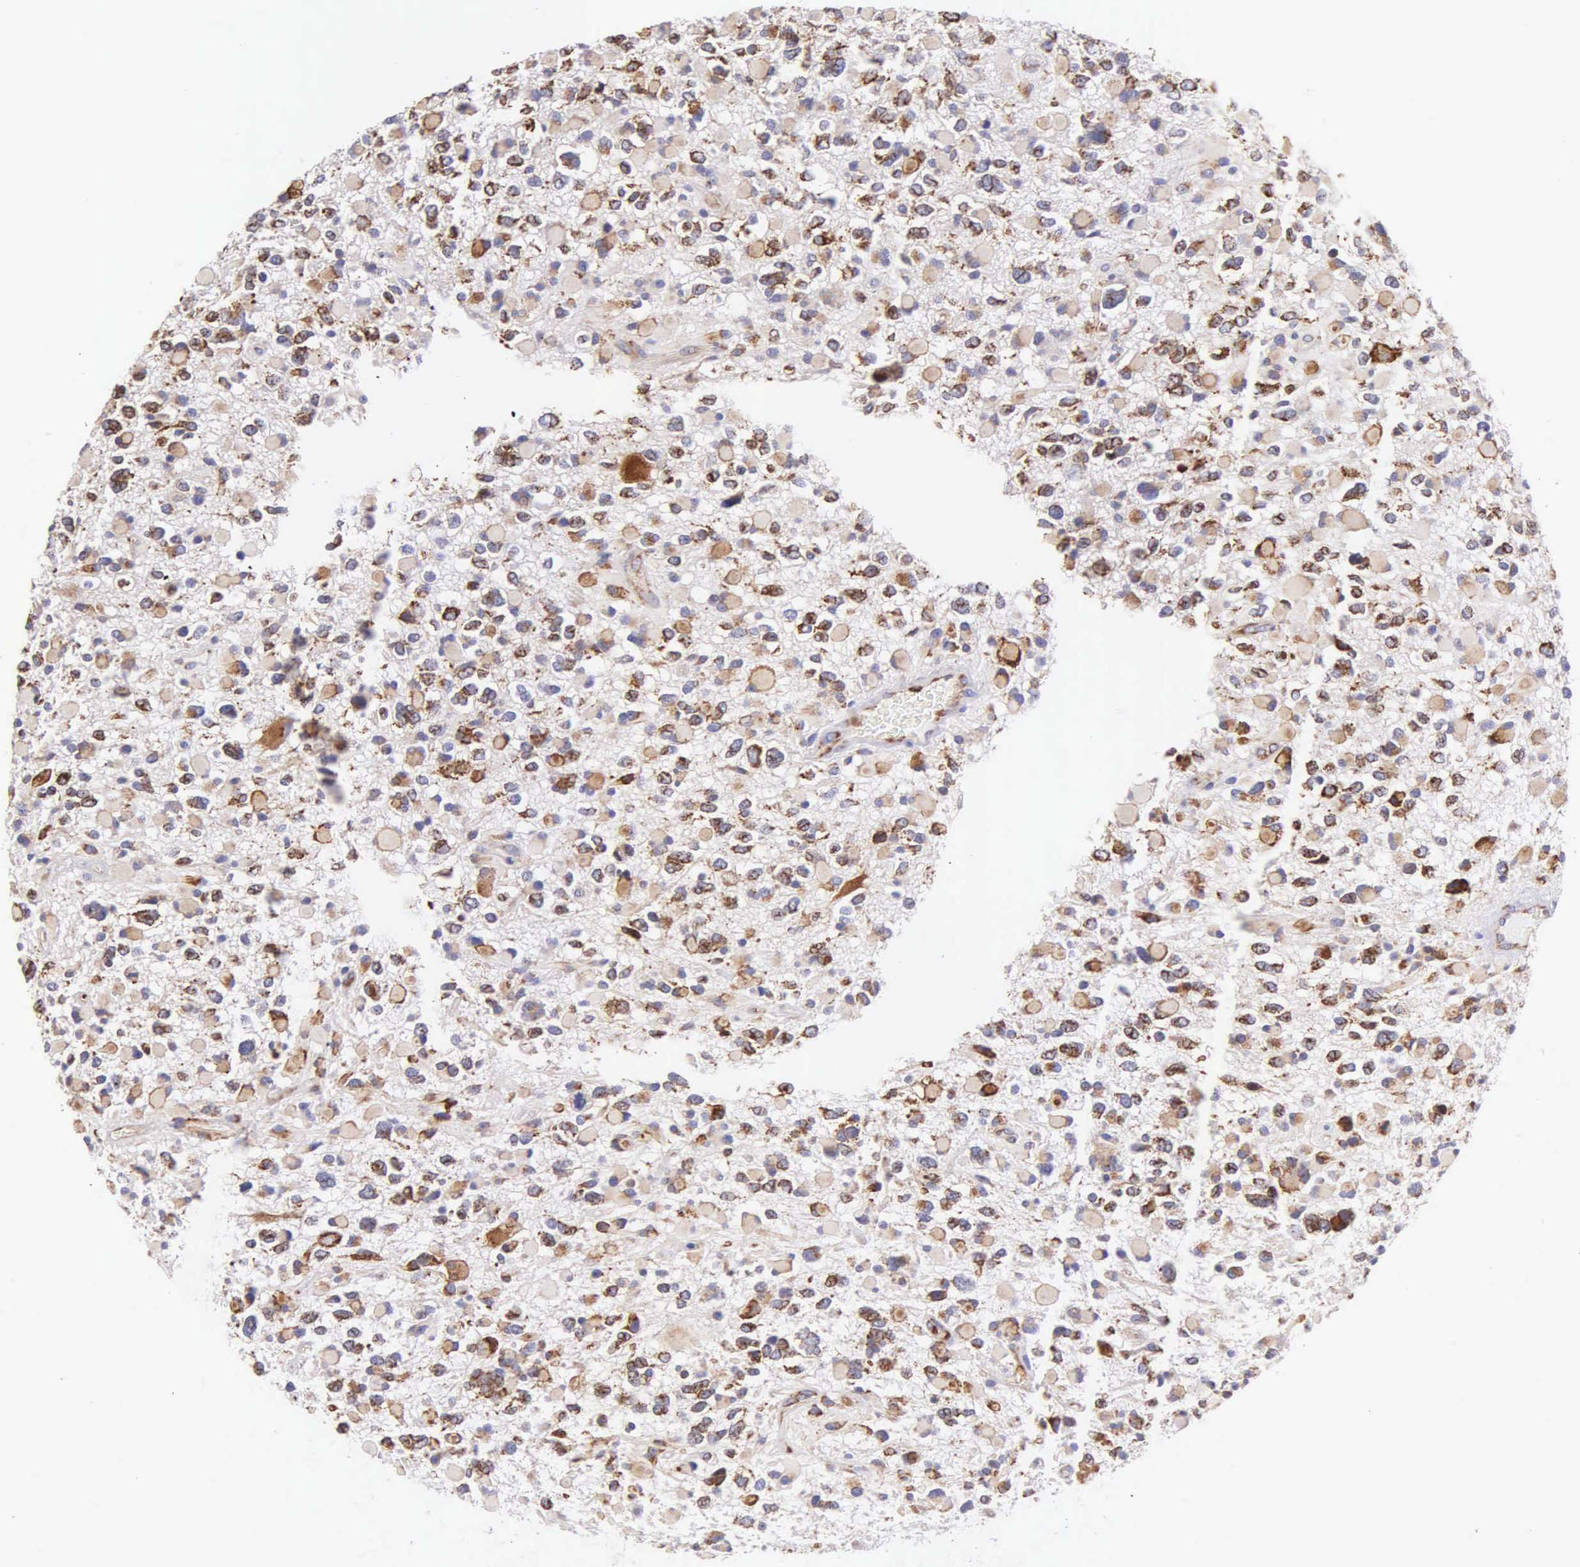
{"staining": {"intensity": "strong", "quantity": "25%-75%", "location": "cytoplasmic/membranous"}, "tissue": "glioma", "cell_type": "Tumor cells", "image_type": "cancer", "snomed": [{"axis": "morphology", "description": "Glioma, malignant, High grade"}, {"axis": "topography", "description": "Brain"}], "caption": "Immunohistochemistry (IHC) image of human malignant glioma (high-grade) stained for a protein (brown), which demonstrates high levels of strong cytoplasmic/membranous staining in about 25%-75% of tumor cells.", "gene": "CKAP4", "patient": {"sex": "female", "age": 37}}